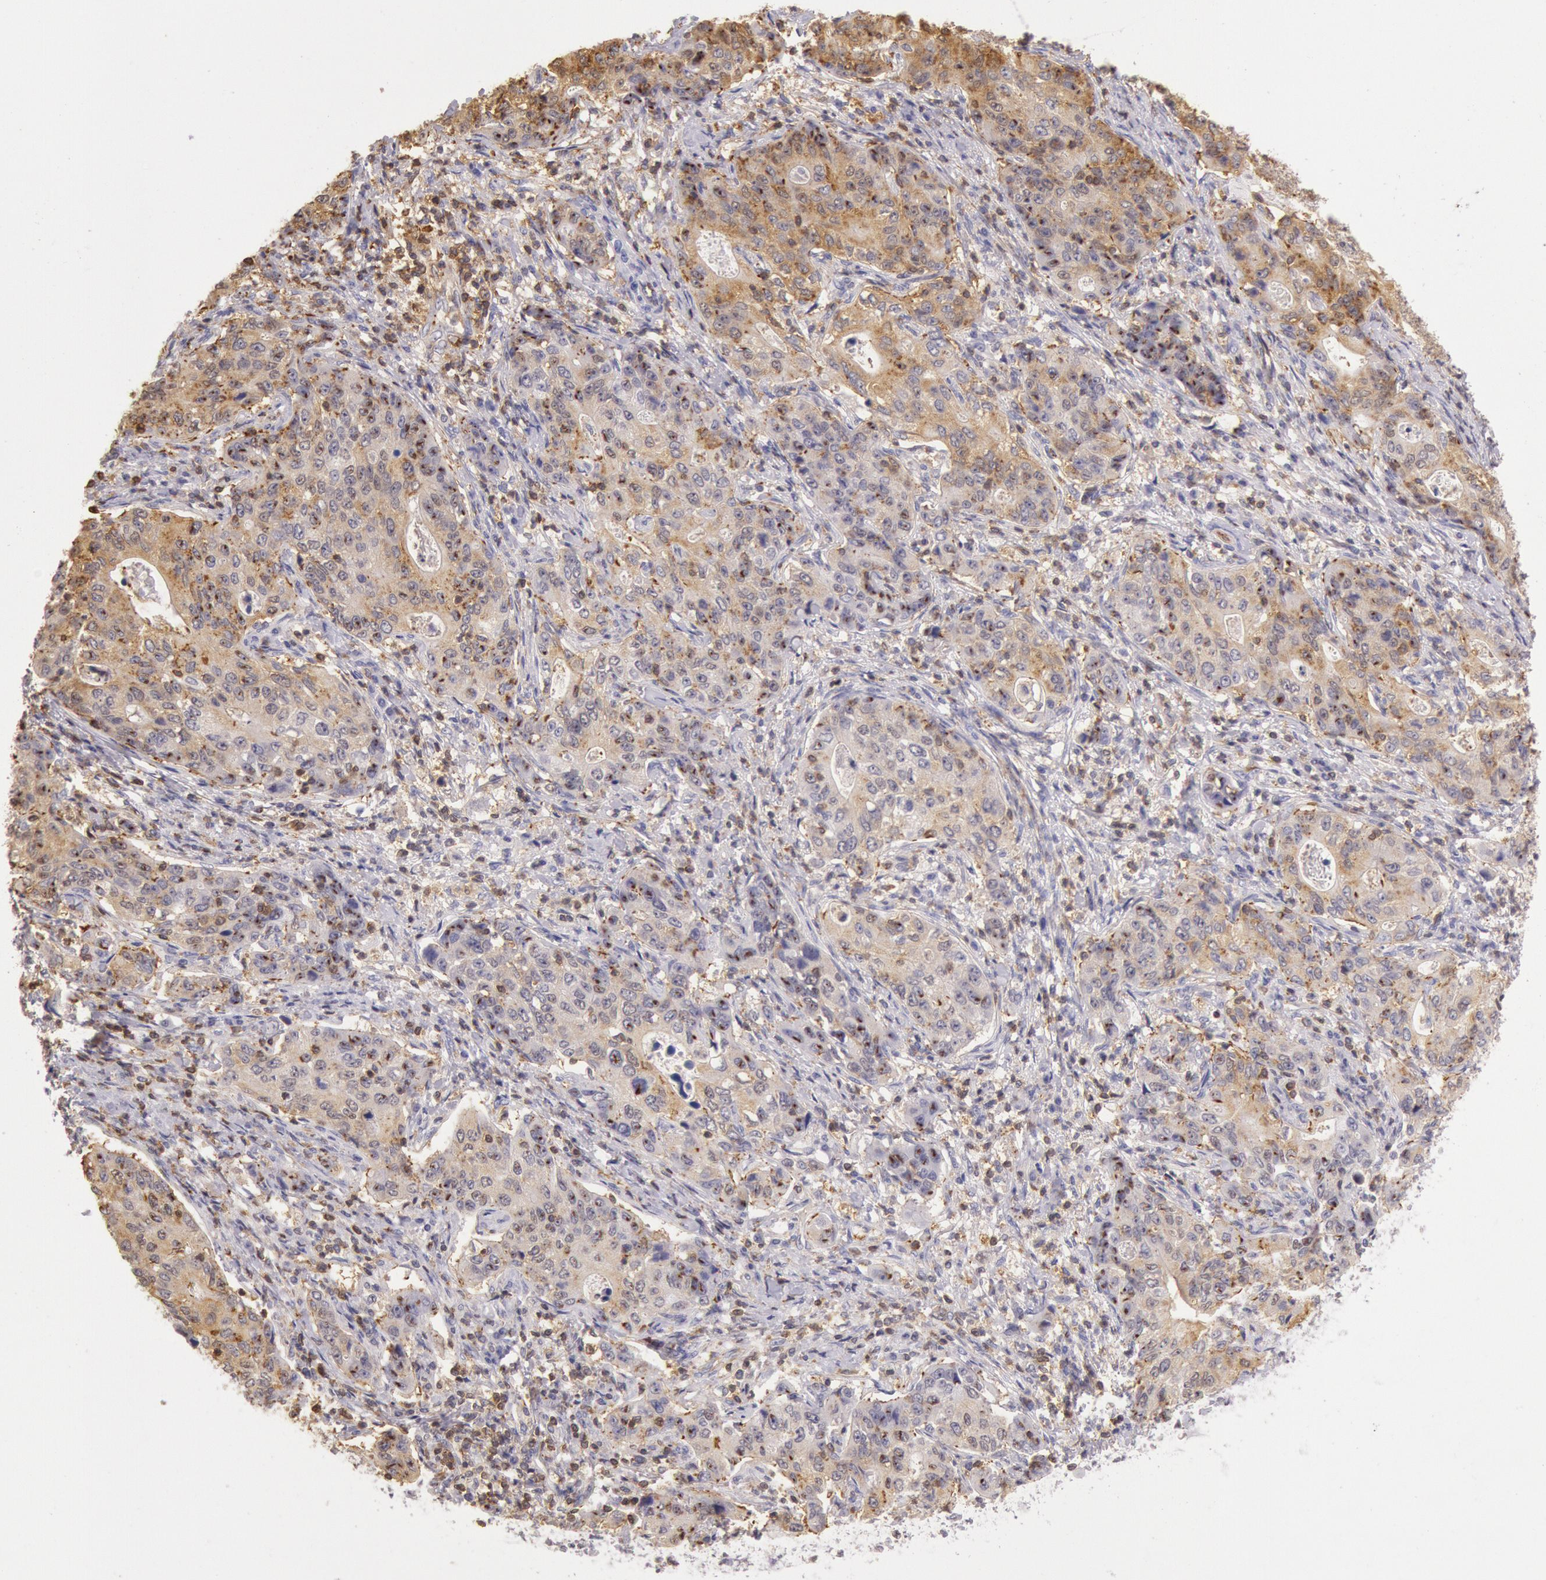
{"staining": {"intensity": "moderate", "quantity": ">75%", "location": "cytoplasmic/membranous,nuclear"}, "tissue": "stomach cancer", "cell_type": "Tumor cells", "image_type": "cancer", "snomed": [{"axis": "morphology", "description": "Adenocarcinoma, NOS"}, {"axis": "topography", "description": "Esophagus"}, {"axis": "topography", "description": "Stomach"}], "caption": "Immunohistochemistry micrograph of neoplastic tissue: adenocarcinoma (stomach) stained using immunohistochemistry exhibits medium levels of moderate protein expression localized specifically in the cytoplasmic/membranous and nuclear of tumor cells, appearing as a cytoplasmic/membranous and nuclear brown color.", "gene": "HIF1A", "patient": {"sex": "male", "age": 74}}